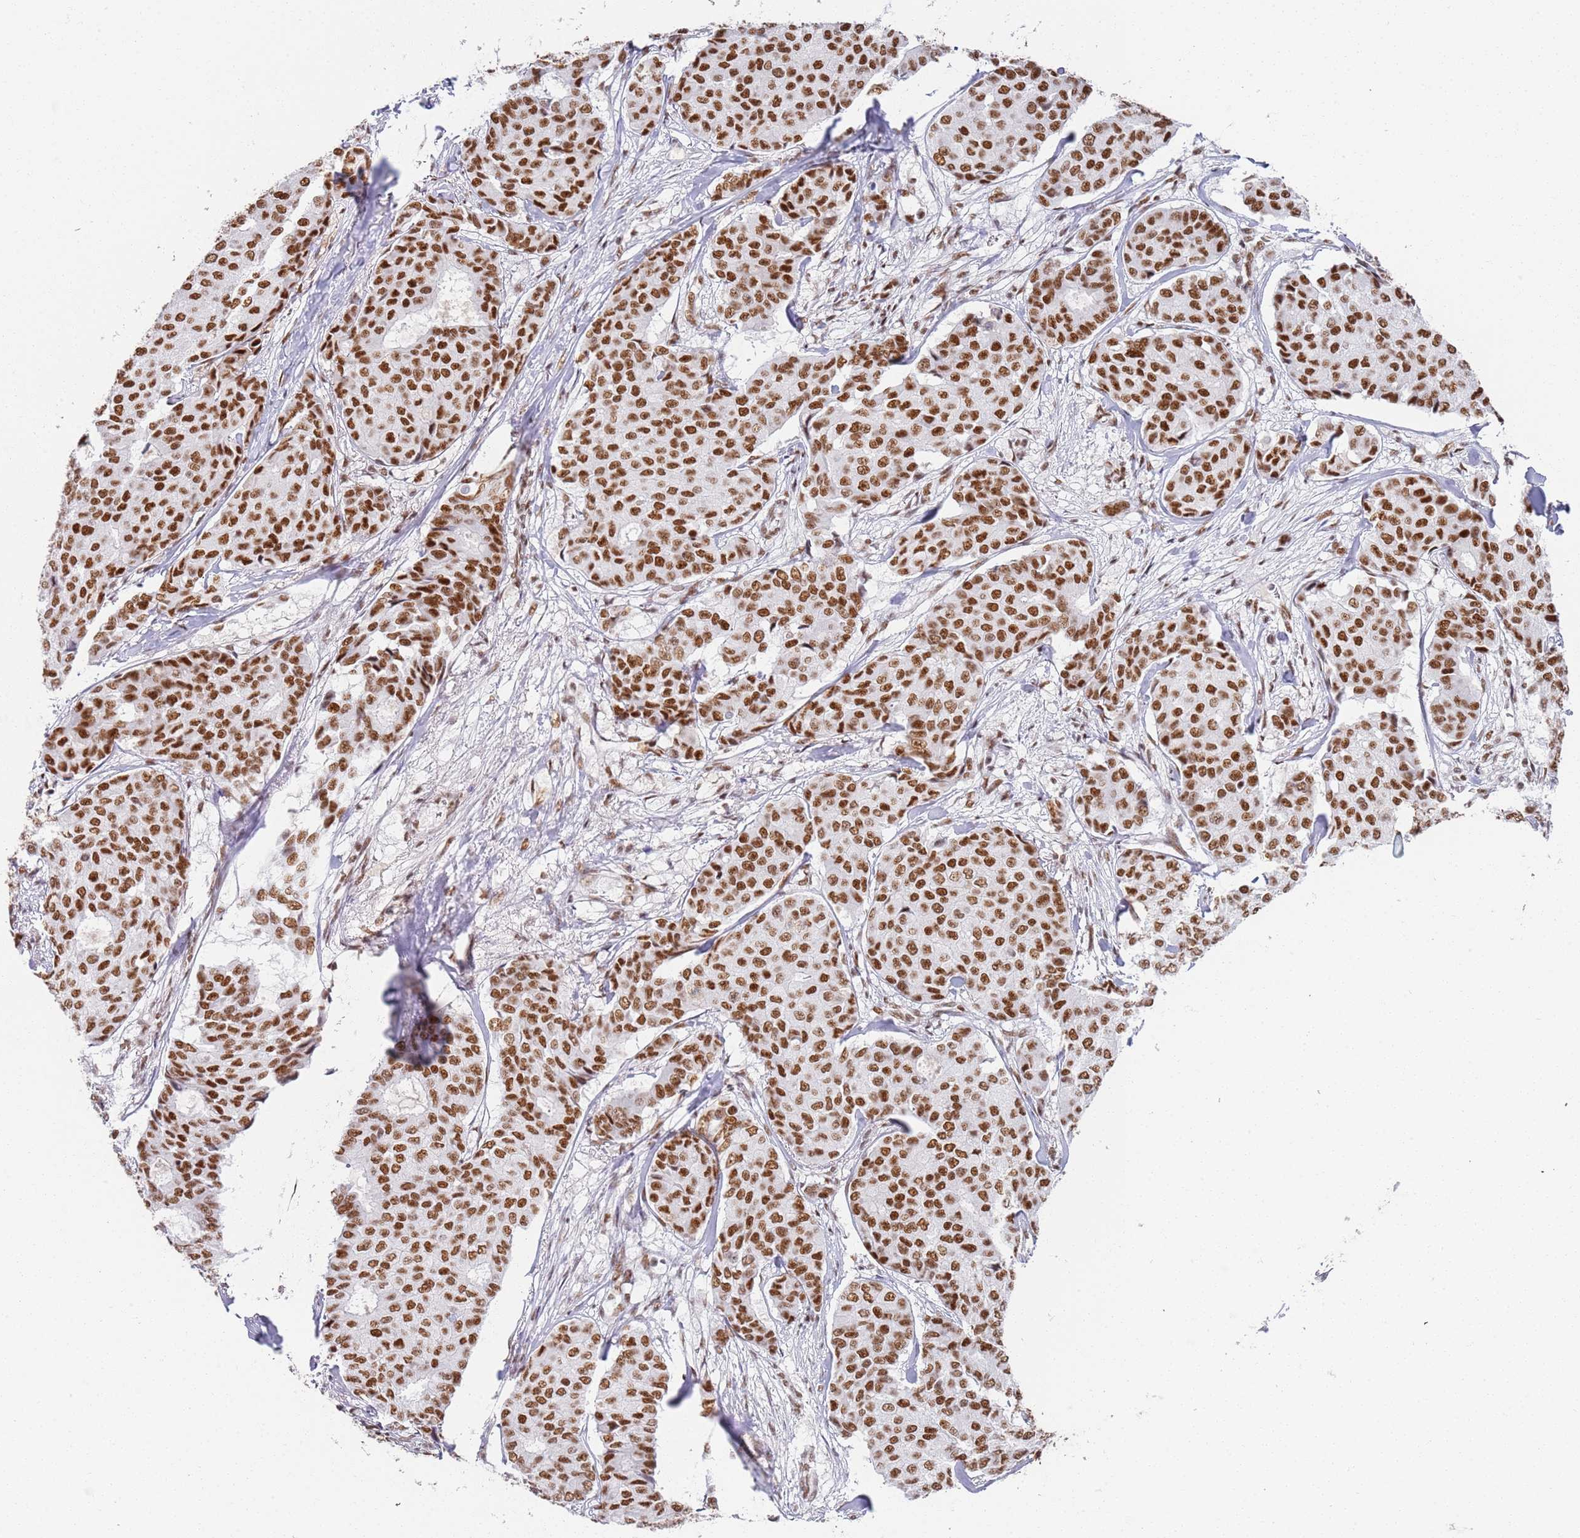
{"staining": {"intensity": "strong", "quantity": ">75%", "location": "nuclear"}, "tissue": "breast cancer", "cell_type": "Tumor cells", "image_type": "cancer", "snomed": [{"axis": "morphology", "description": "Duct carcinoma"}, {"axis": "topography", "description": "Breast"}], "caption": "Immunohistochemistry of human breast cancer (infiltrating ductal carcinoma) displays high levels of strong nuclear staining in approximately >75% of tumor cells.", "gene": "AKAP8L", "patient": {"sex": "female", "age": 75}}